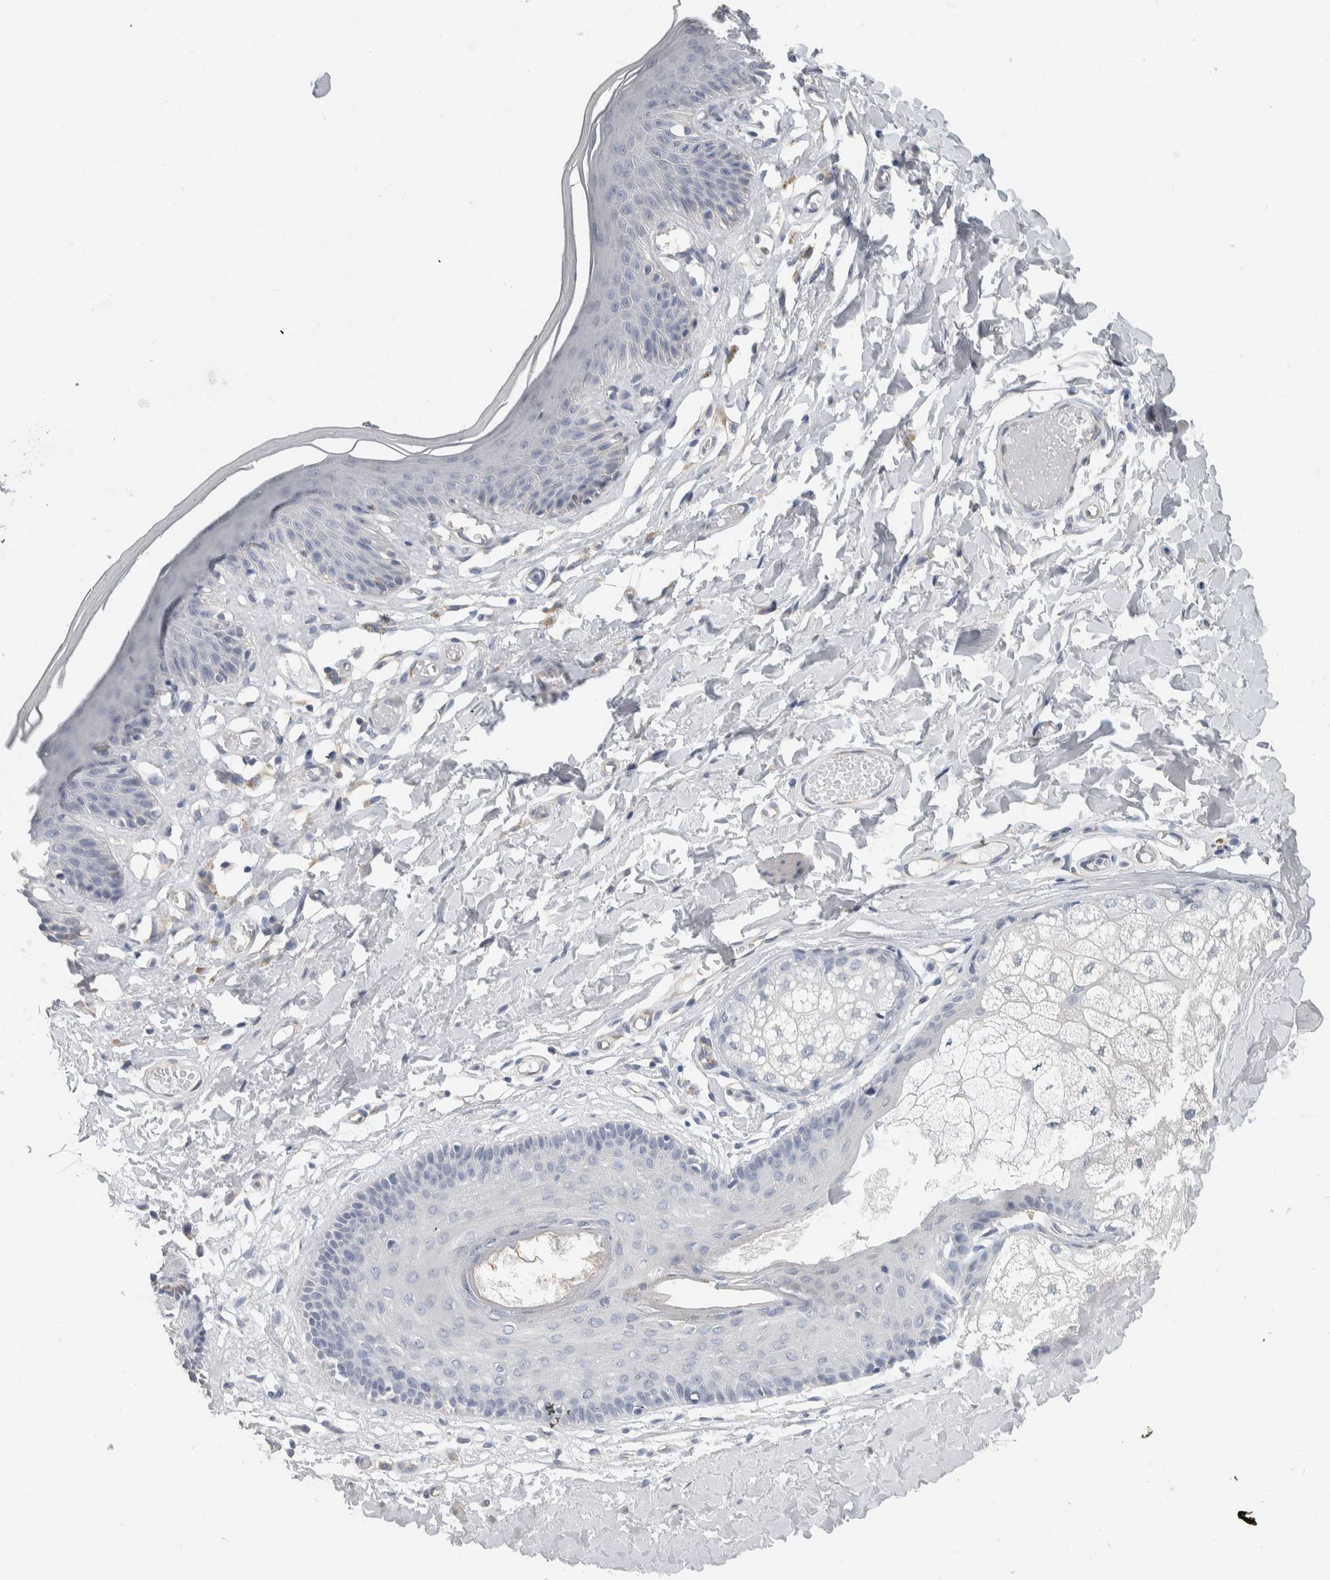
{"staining": {"intensity": "weak", "quantity": "<25%", "location": "cytoplasmic/membranous"}, "tissue": "skin", "cell_type": "Epidermal cells", "image_type": "normal", "snomed": [{"axis": "morphology", "description": "Normal tissue, NOS"}, {"axis": "topography", "description": "Vulva"}], "caption": "Protein analysis of normal skin shows no significant expression in epidermal cells.", "gene": "NEFM", "patient": {"sex": "female", "age": 73}}